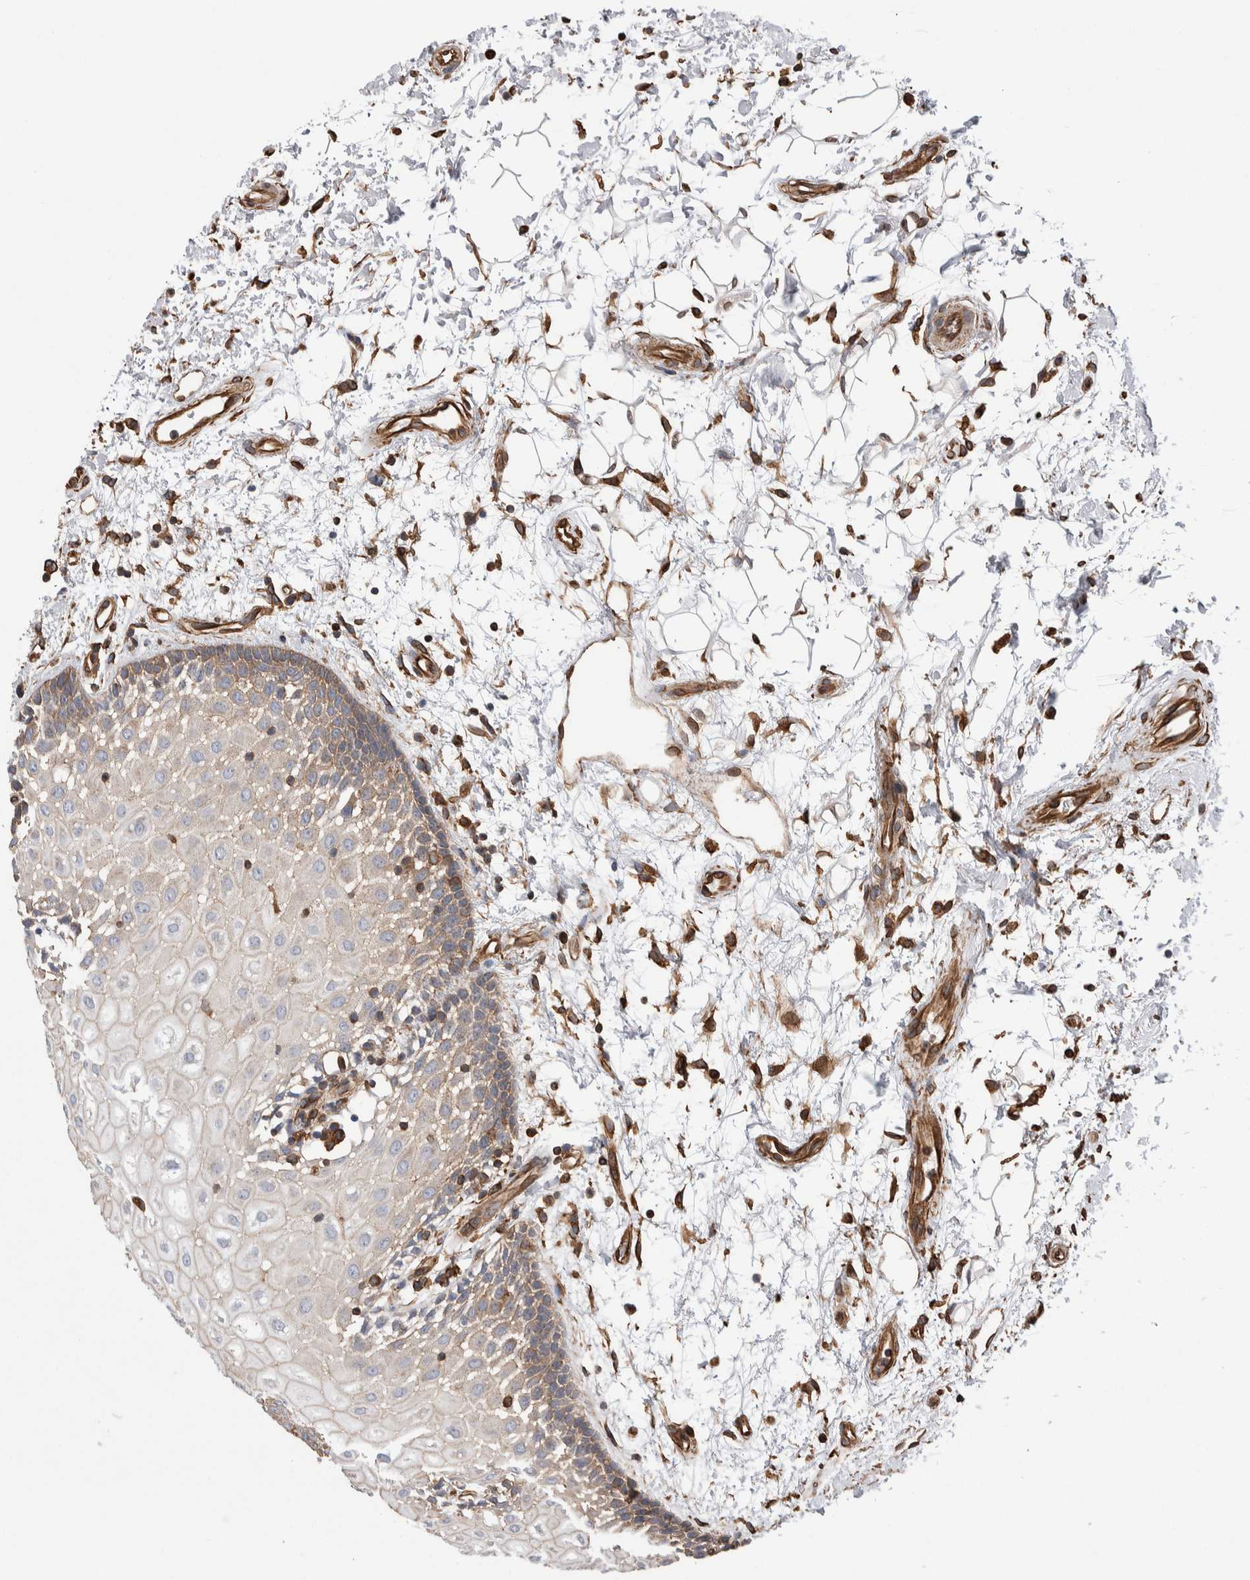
{"staining": {"intensity": "moderate", "quantity": "25%-75%", "location": "cytoplasmic/membranous"}, "tissue": "oral mucosa", "cell_type": "Squamous epithelial cells", "image_type": "normal", "snomed": [{"axis": "morphology", "description": "Normal tissue, NOS"}, {"axis": "topography", "description": "Skeletal muscle"}, {"axis": "topography", "description": "Oral tissue"}, {"axis": "topography", "description": "Peripheral nerve tissue"}], "caption": "About 25%-75% of squamous epithelial cells in normal oral mucosa display moderate cytoplasmic/membranous protein positivity as visualized by brown immunohistochemical staining.", "gene": "KIF12", "patient": {"sex": "female", "age": 84}}